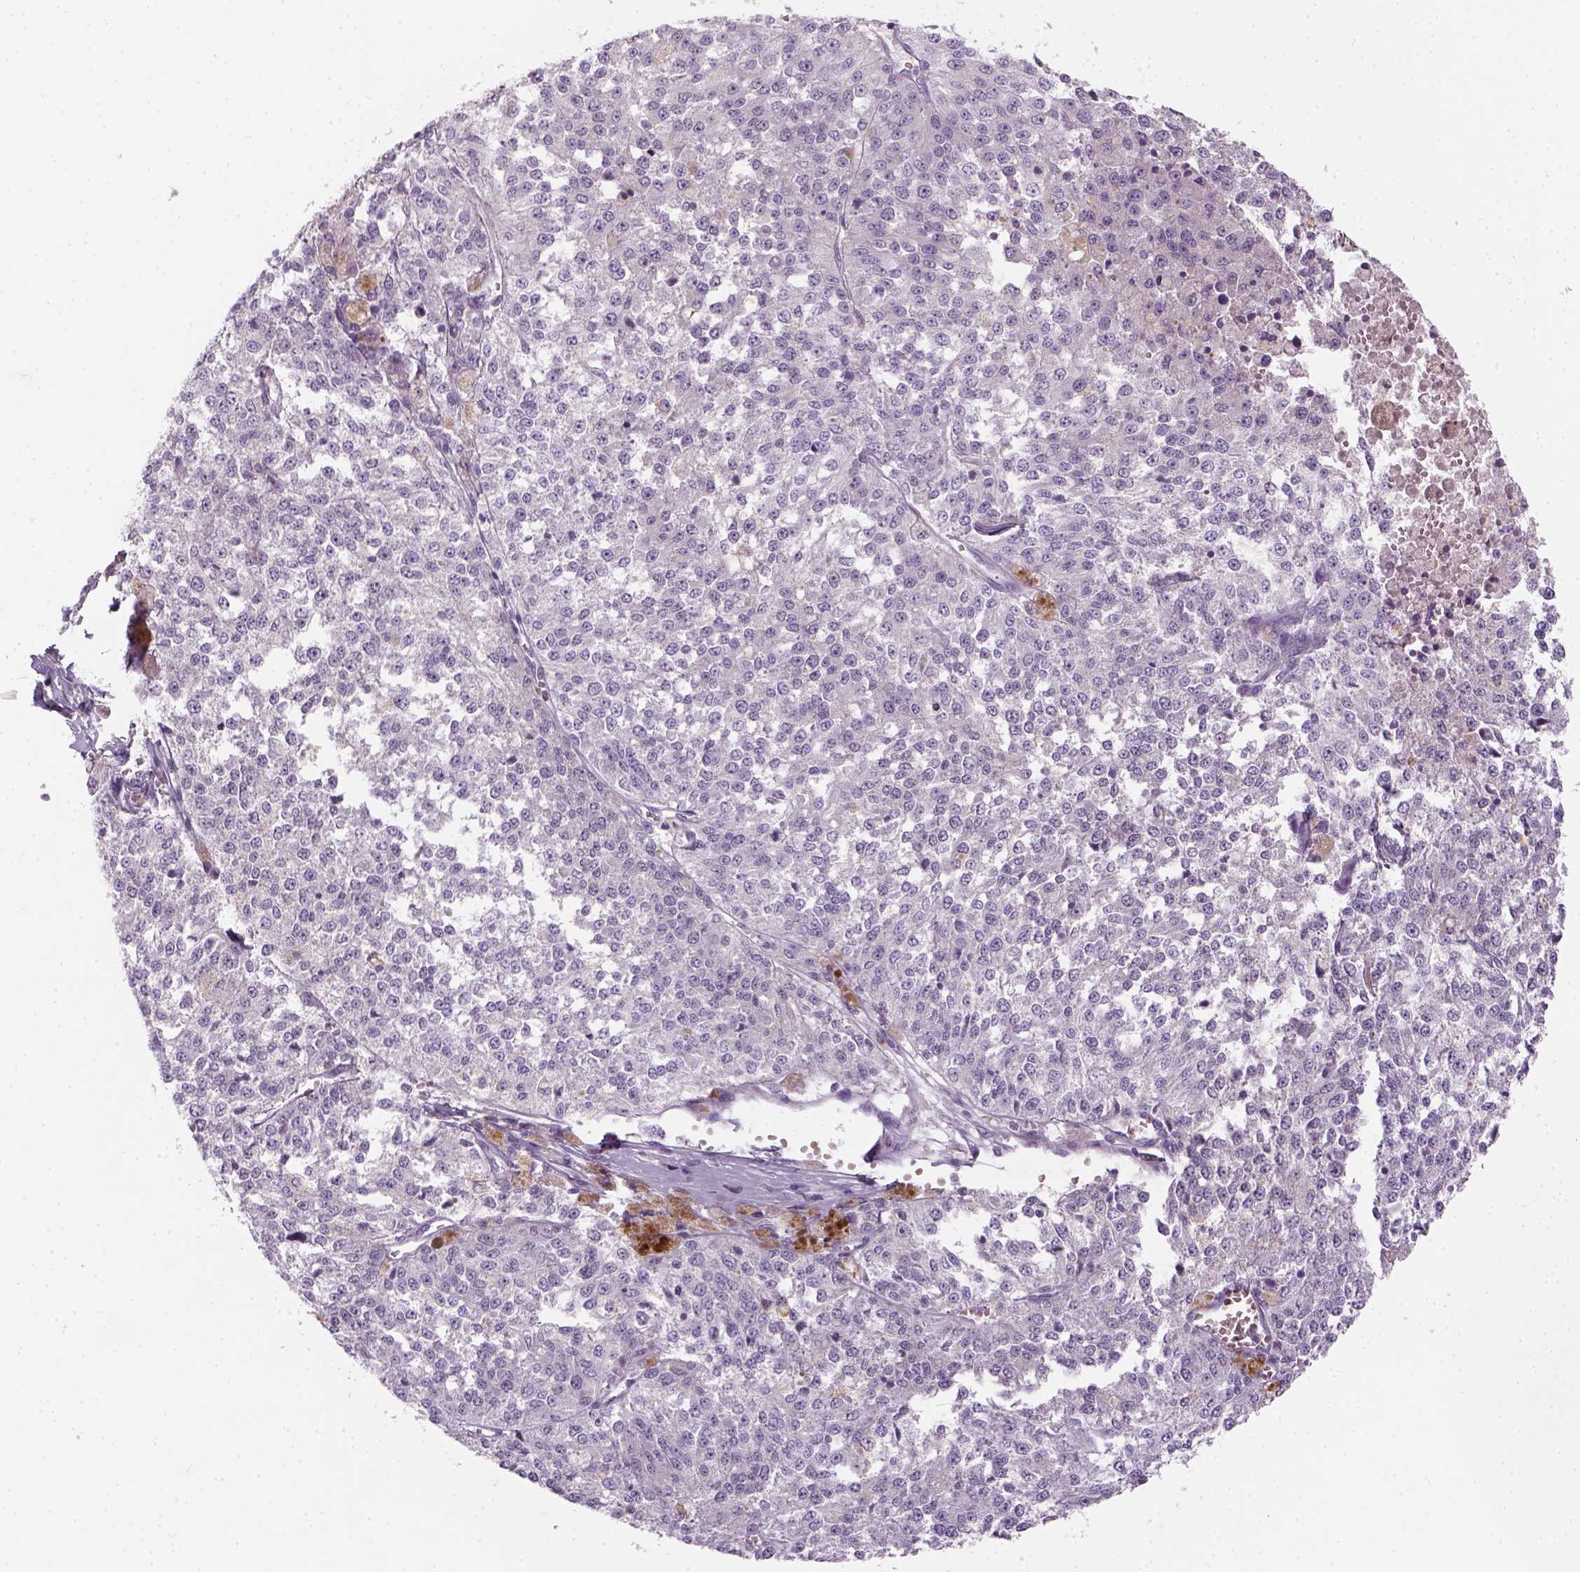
{"staining": {"intensity": "negative", "quantity": "none", "location": "none"}, "tissue": "melanoma", "cell_type": "Tumor cells", "image_type": "cancer", "snomed": [{"axis": "morphology", "description": "Malignant melanoma, Metastatic site"}, {"axis": "topography", "description": "Lymph node"}], "caption": "An image of human melanoma is negative for staining in tumor cells.", "gene": "GFI1B", "patient": {"sex": "female", "age": 64}}